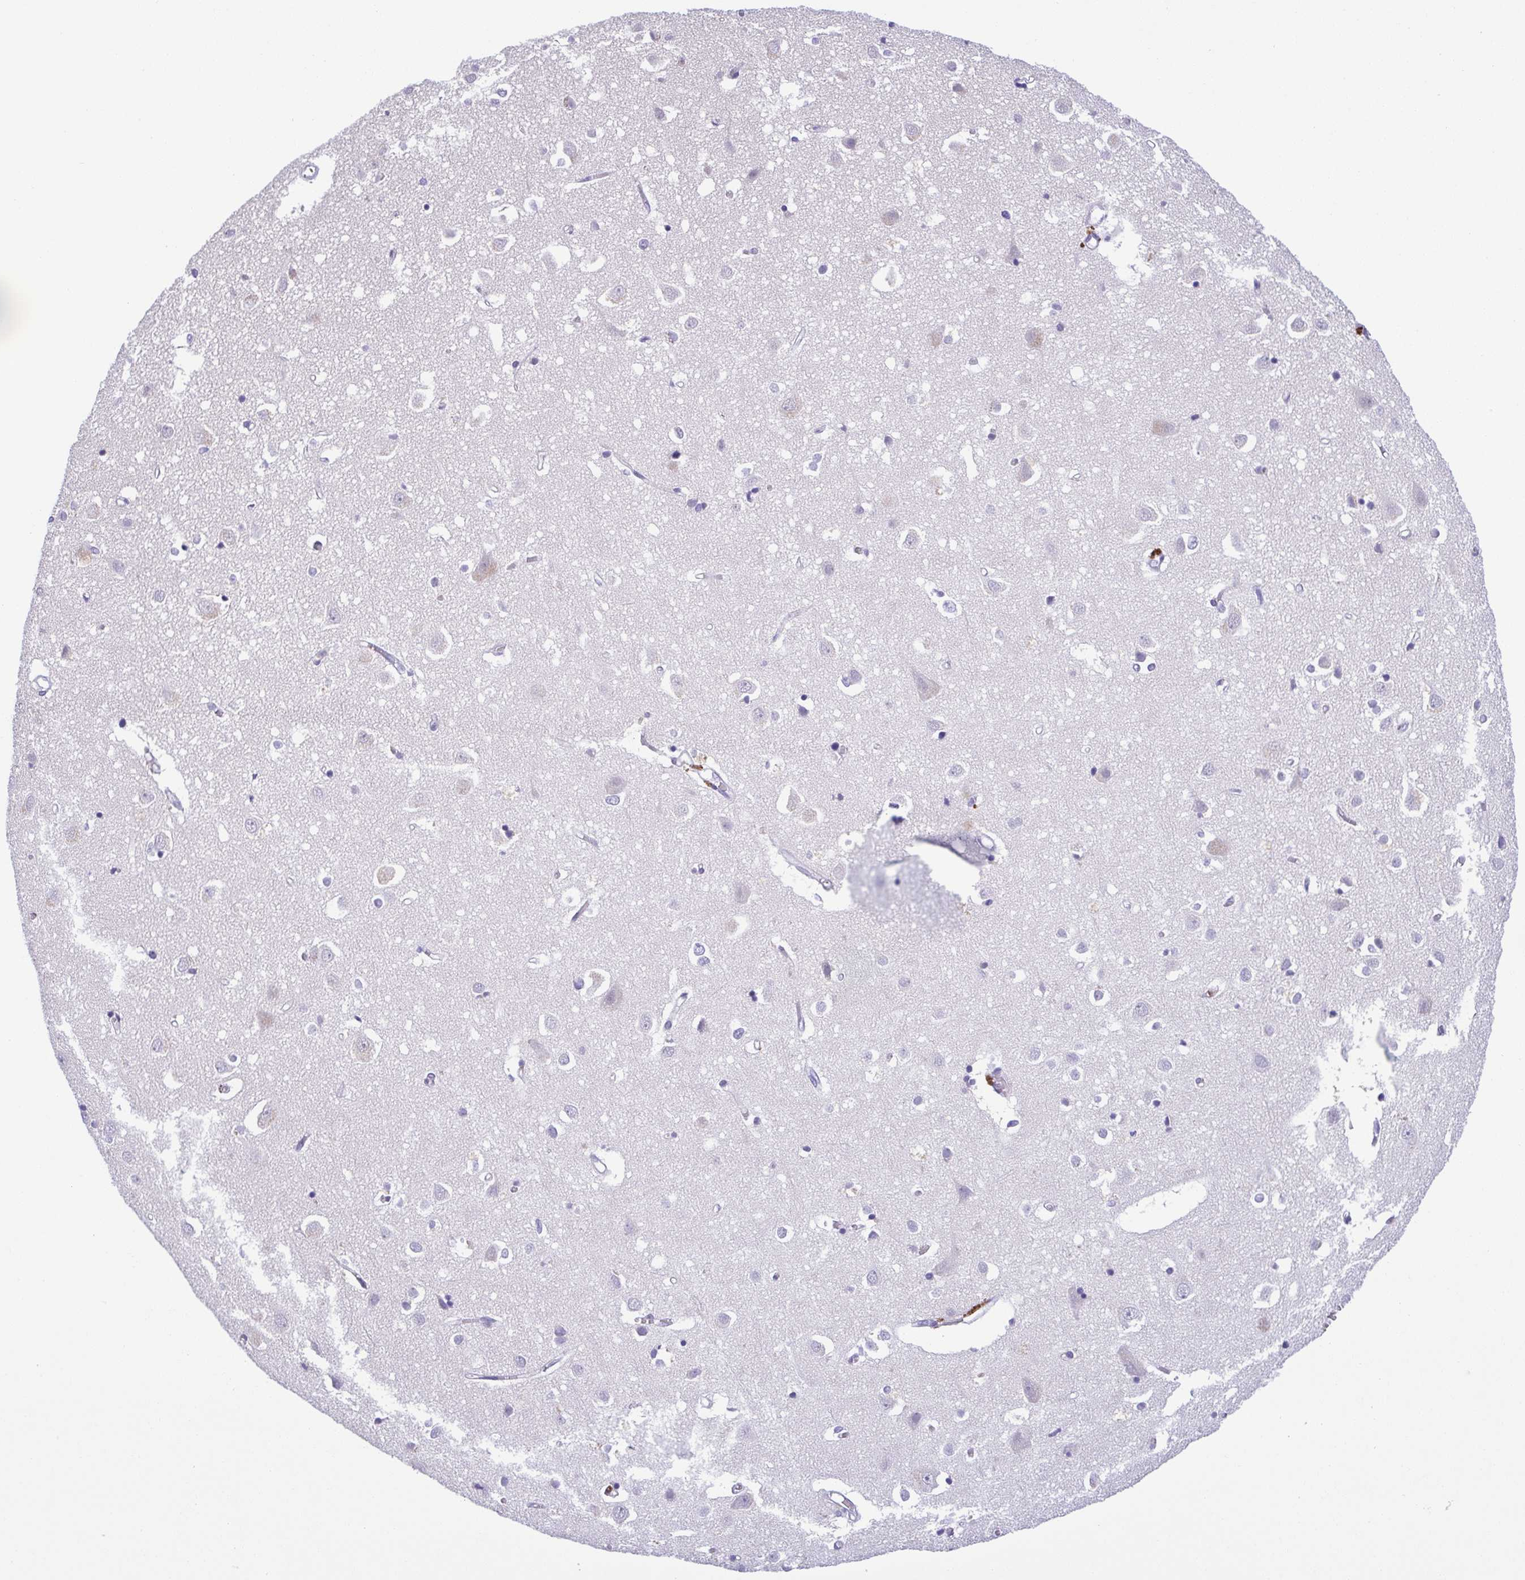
{"staining": {"intensity": "negative", "quantity": "none", "location": "none"}, "tissue": "cerebral cortex", "cell_type": "Endothelial cells", "image_type": "normal", "snomed": [{"axis": "morphology", "description": "Normal tissue, NOS"}, {"axis": "topography", "description": "Cerebral cortex"}], "caption": "This is an immunohistochemistry (IHC) histopathology image of unremarkable human cerebral cortex. There is no expression in endothelial cells.", "gene": "TIPIN", "patient": {"sex": "male", "age": 70}}